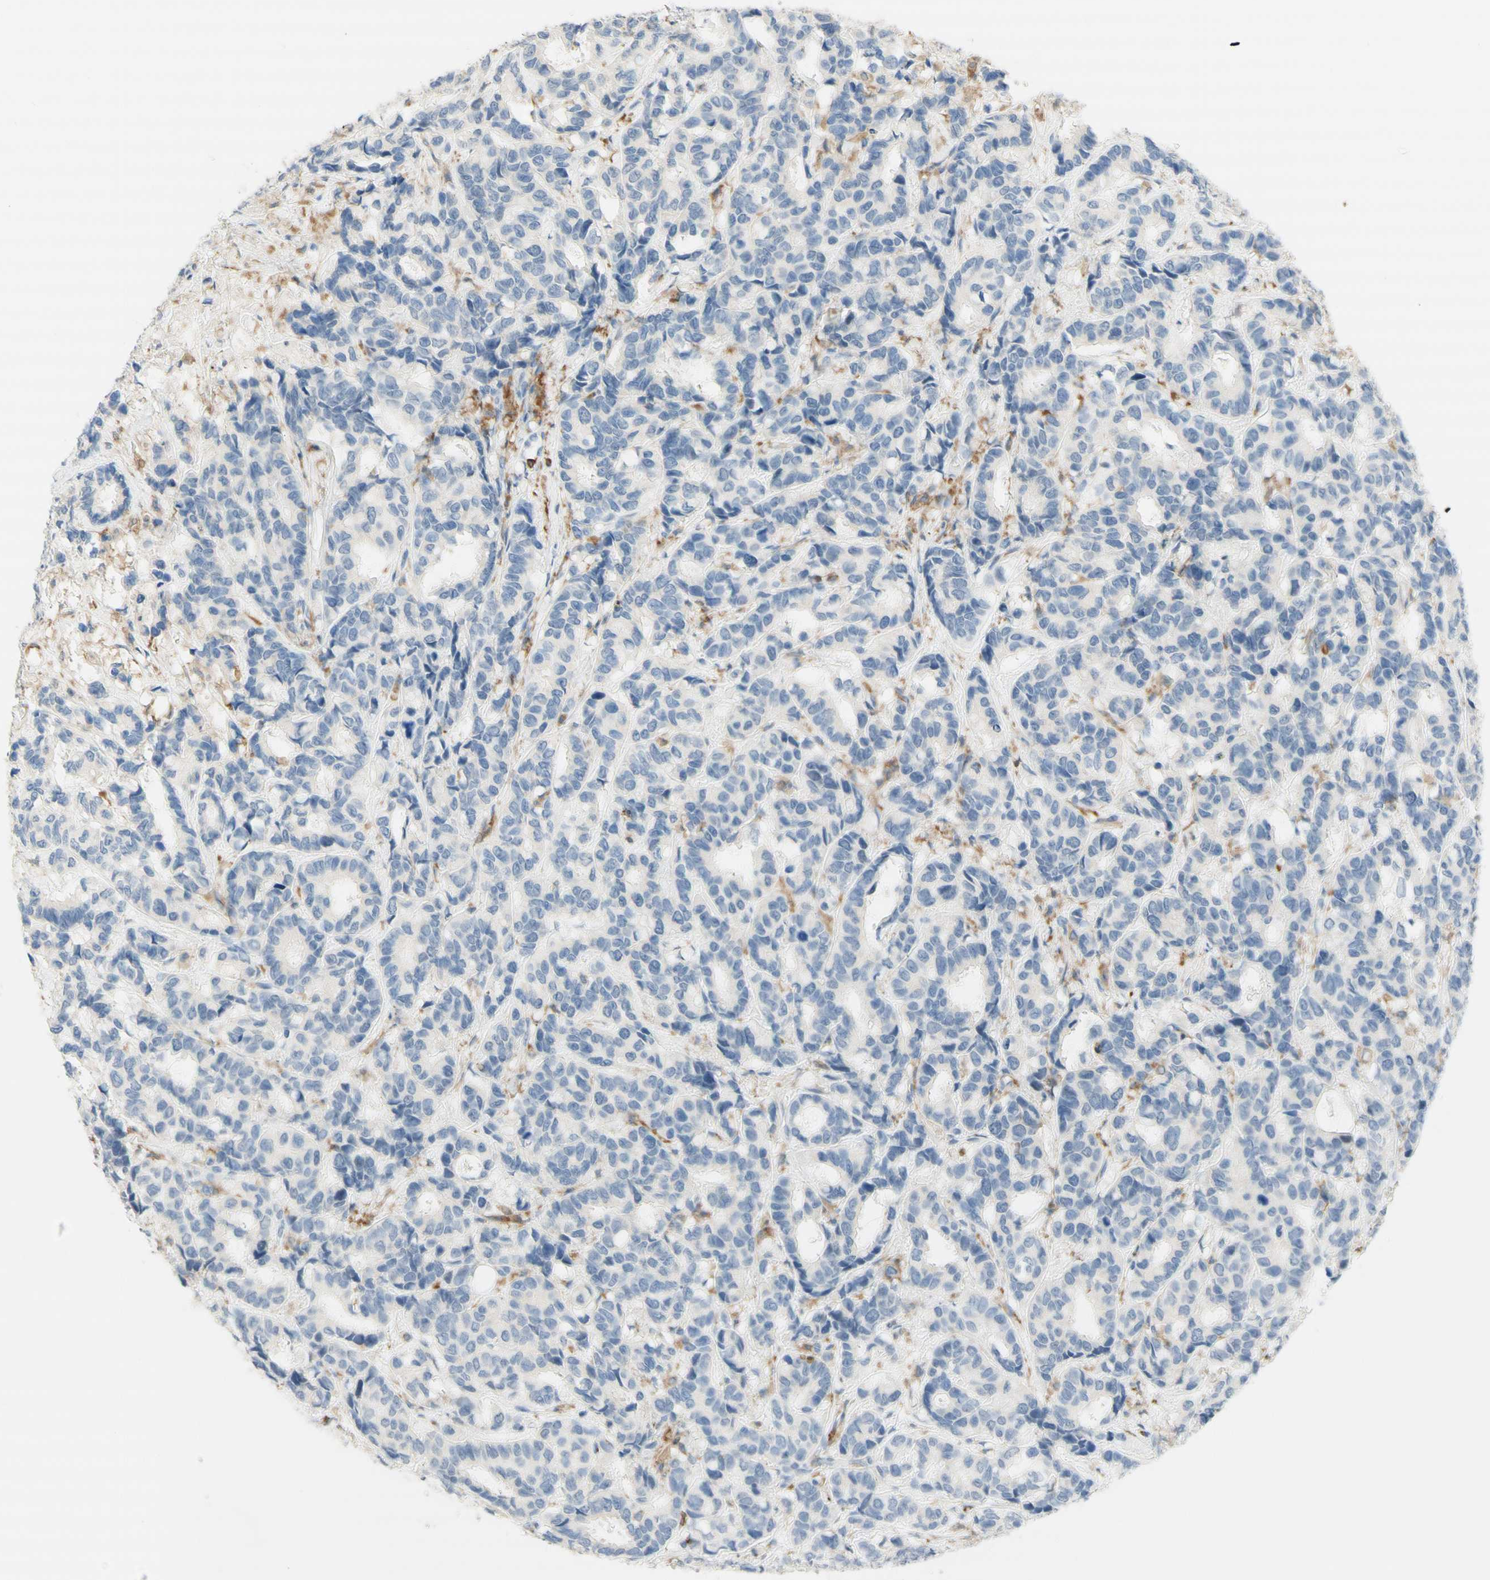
{"staining": {"intensity": "negative", "quantity": "none", "location": "none"}, "tissue": "breast cancer", "cell_type": "Tumor cells", "image_type": "cancer", "snomed": [{"axis": "morphology", "description": "Duct carcinoma"}, {"axis": "topography", "description": "Breast"}], "caption": "IHC of breast cancer (invasive ductal carcinoma) exhibits no staining in tumor cells.", "gene": "SPINK6", "patient": {"sex": "female", "age": 87}}